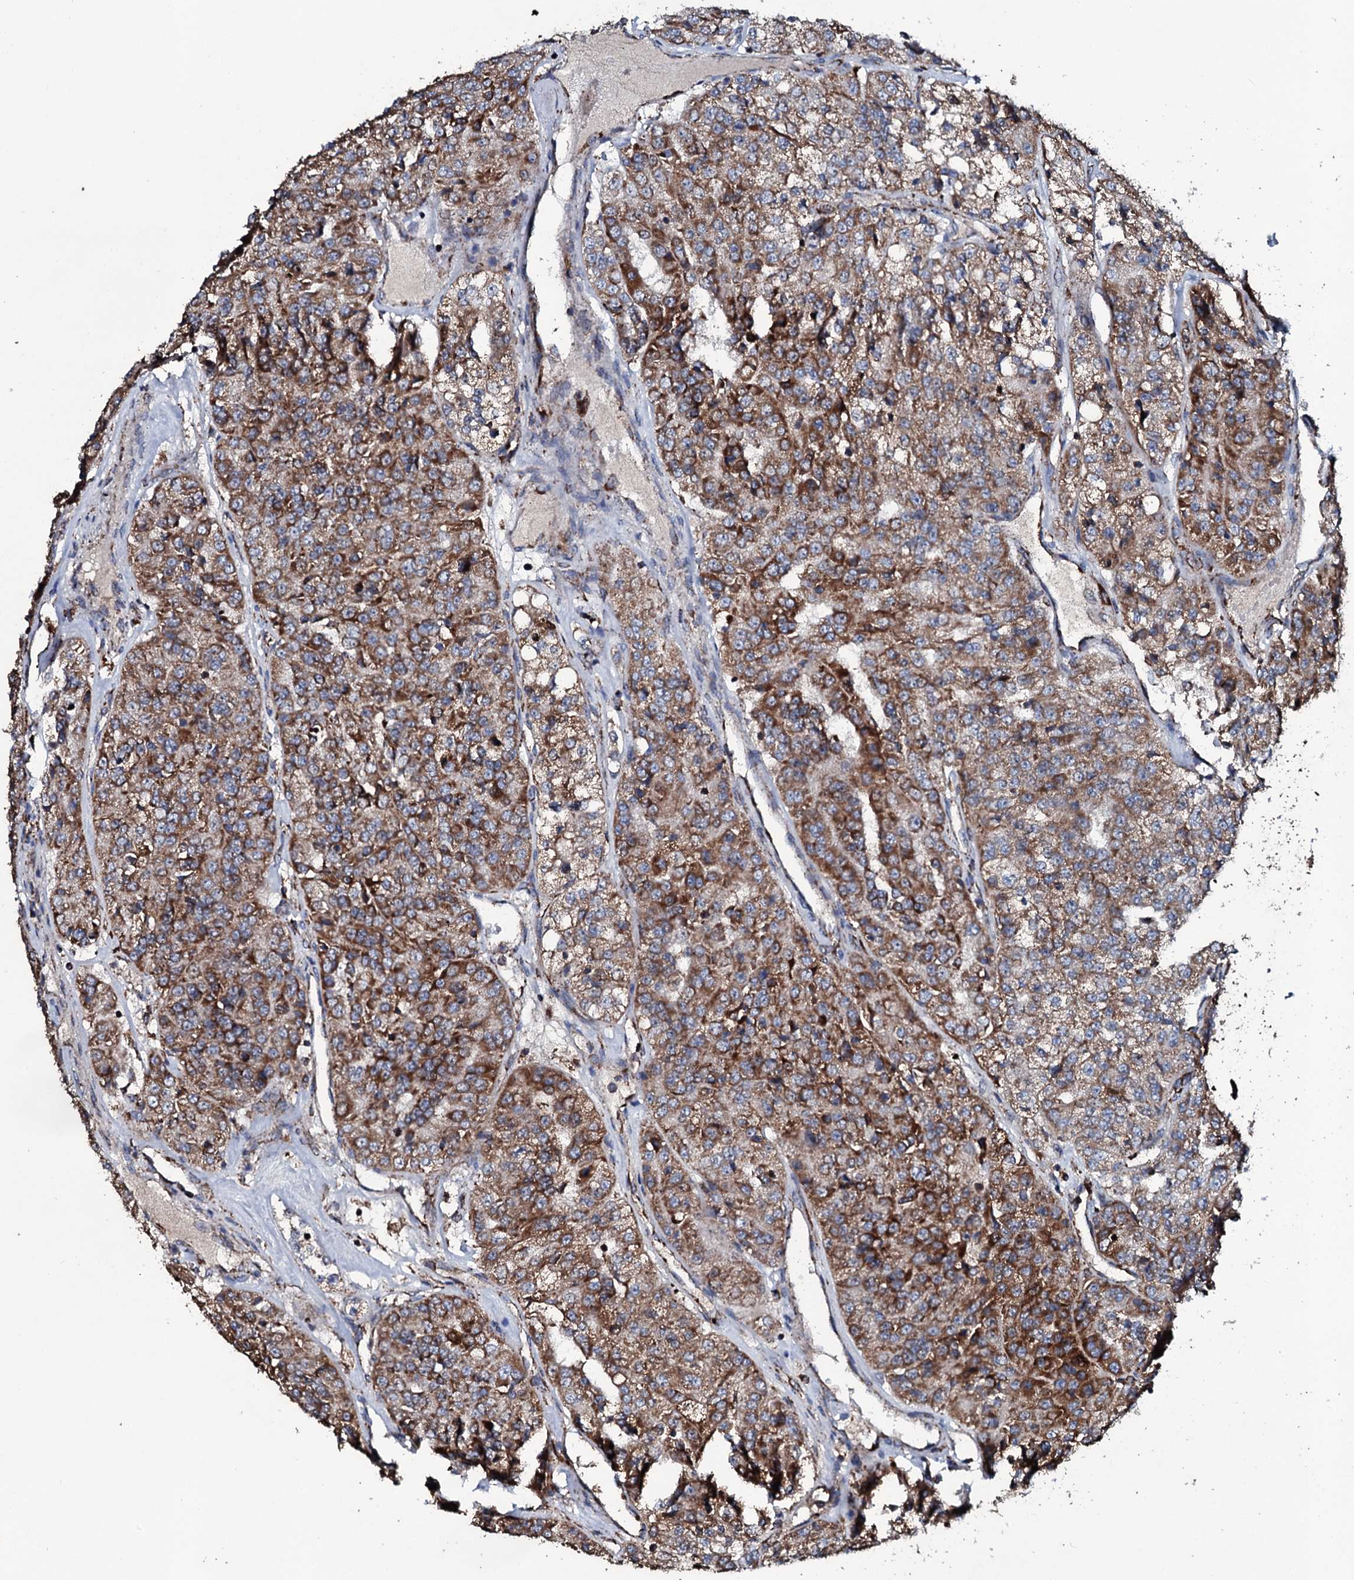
{"staining": {"intensity": "moderate", "quantity": ">75%", "location": "cytoplasmic/membranous"}, "tissue": "renal cancer", "cell_type": "Tumor cells", "image_type": "cancer", "snomed": [{"axis": "morphology", "description": "Adenocarcinoma, NOS"}, {"axis": "topography", "description": "Kidney"}], "caption": "Tumor cells display medium levels of moderate cytoplasmic/membranous staining in about >75% of cells in human renal cancer (adenocarcinoma).", "gene": "DYNC2I2", "patient": {"sex": "female", "age": 63}}